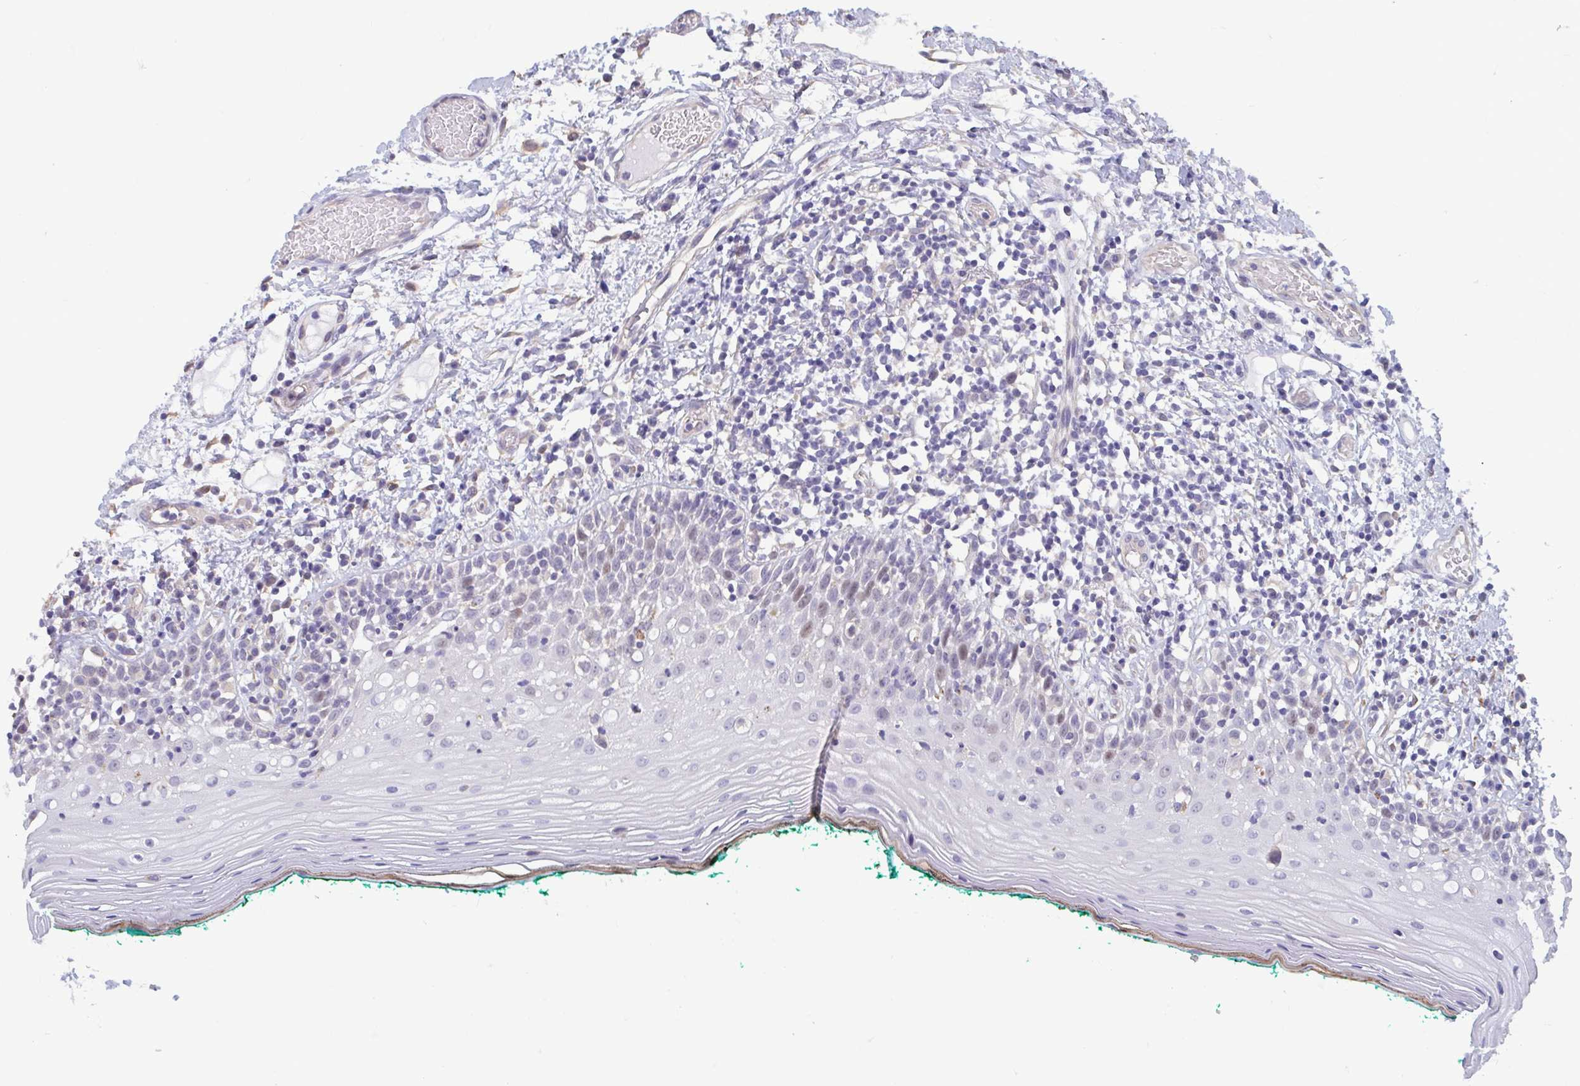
{"staining": {"intensity": "negative", "quantity": "none", "location": "none"}, "tissue": "oral mucosa", "cell_type": "Squamous epithelial cells", "image_type": "normal", "snomed": [{"axis": "morphology", "description": "Normal tissue, NOS"}, {"axis": "topography", "description": "Oral tissue"}], "caption": "This micrograph is of benign oral mucosa stained with IHC to label a protein in brown with the nuclei are counter-stained blue. There is no expression in squamous epithelial cells. (DAB (3,3'-diaminobenzidine) immunohistochemistry (IHC), high magnification).", "gene": "MORC4", "patient": {"sex": "female", "age": 83}}